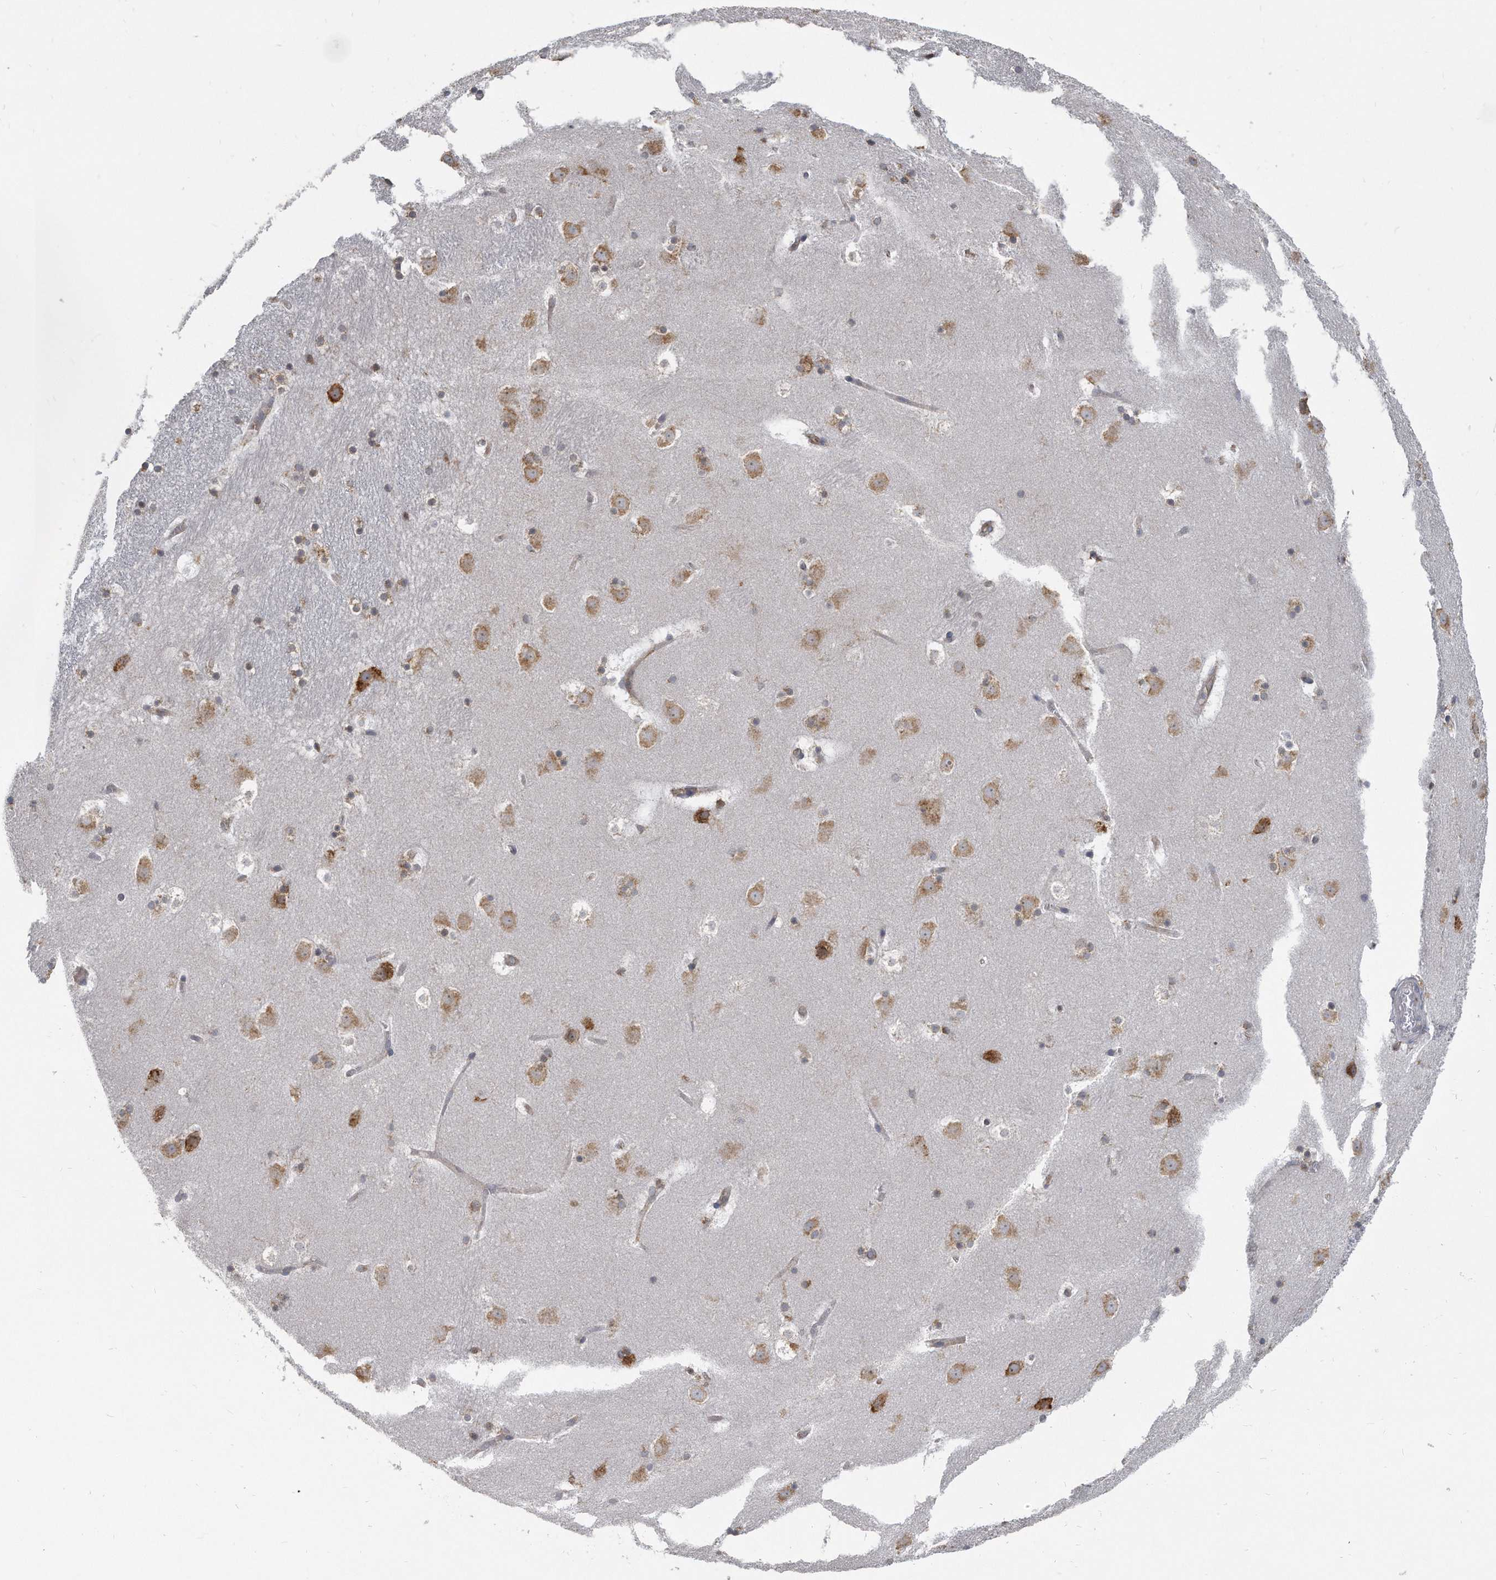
{"staining": {"intensity": "weak", "quantity": "25%-75%", "location": "cytoplasmic/membranous"}, "tissue": "caudate", "cell_type": "Glial cells", "image_type": "normal", "snomed": [{"axis": "morphology", "description": "Normal tissue, NOS"}, {"axis": "topography", "description": "Lateral ventricle wall"}], "caption": "The histopathology image displays staining of unremarkable caudate, revealing weak cytoplasmic/membranous protein staining (brown color) within glial cells.", "gene": "CCDC47", "patient": {"sex": "male", "age": 45}}